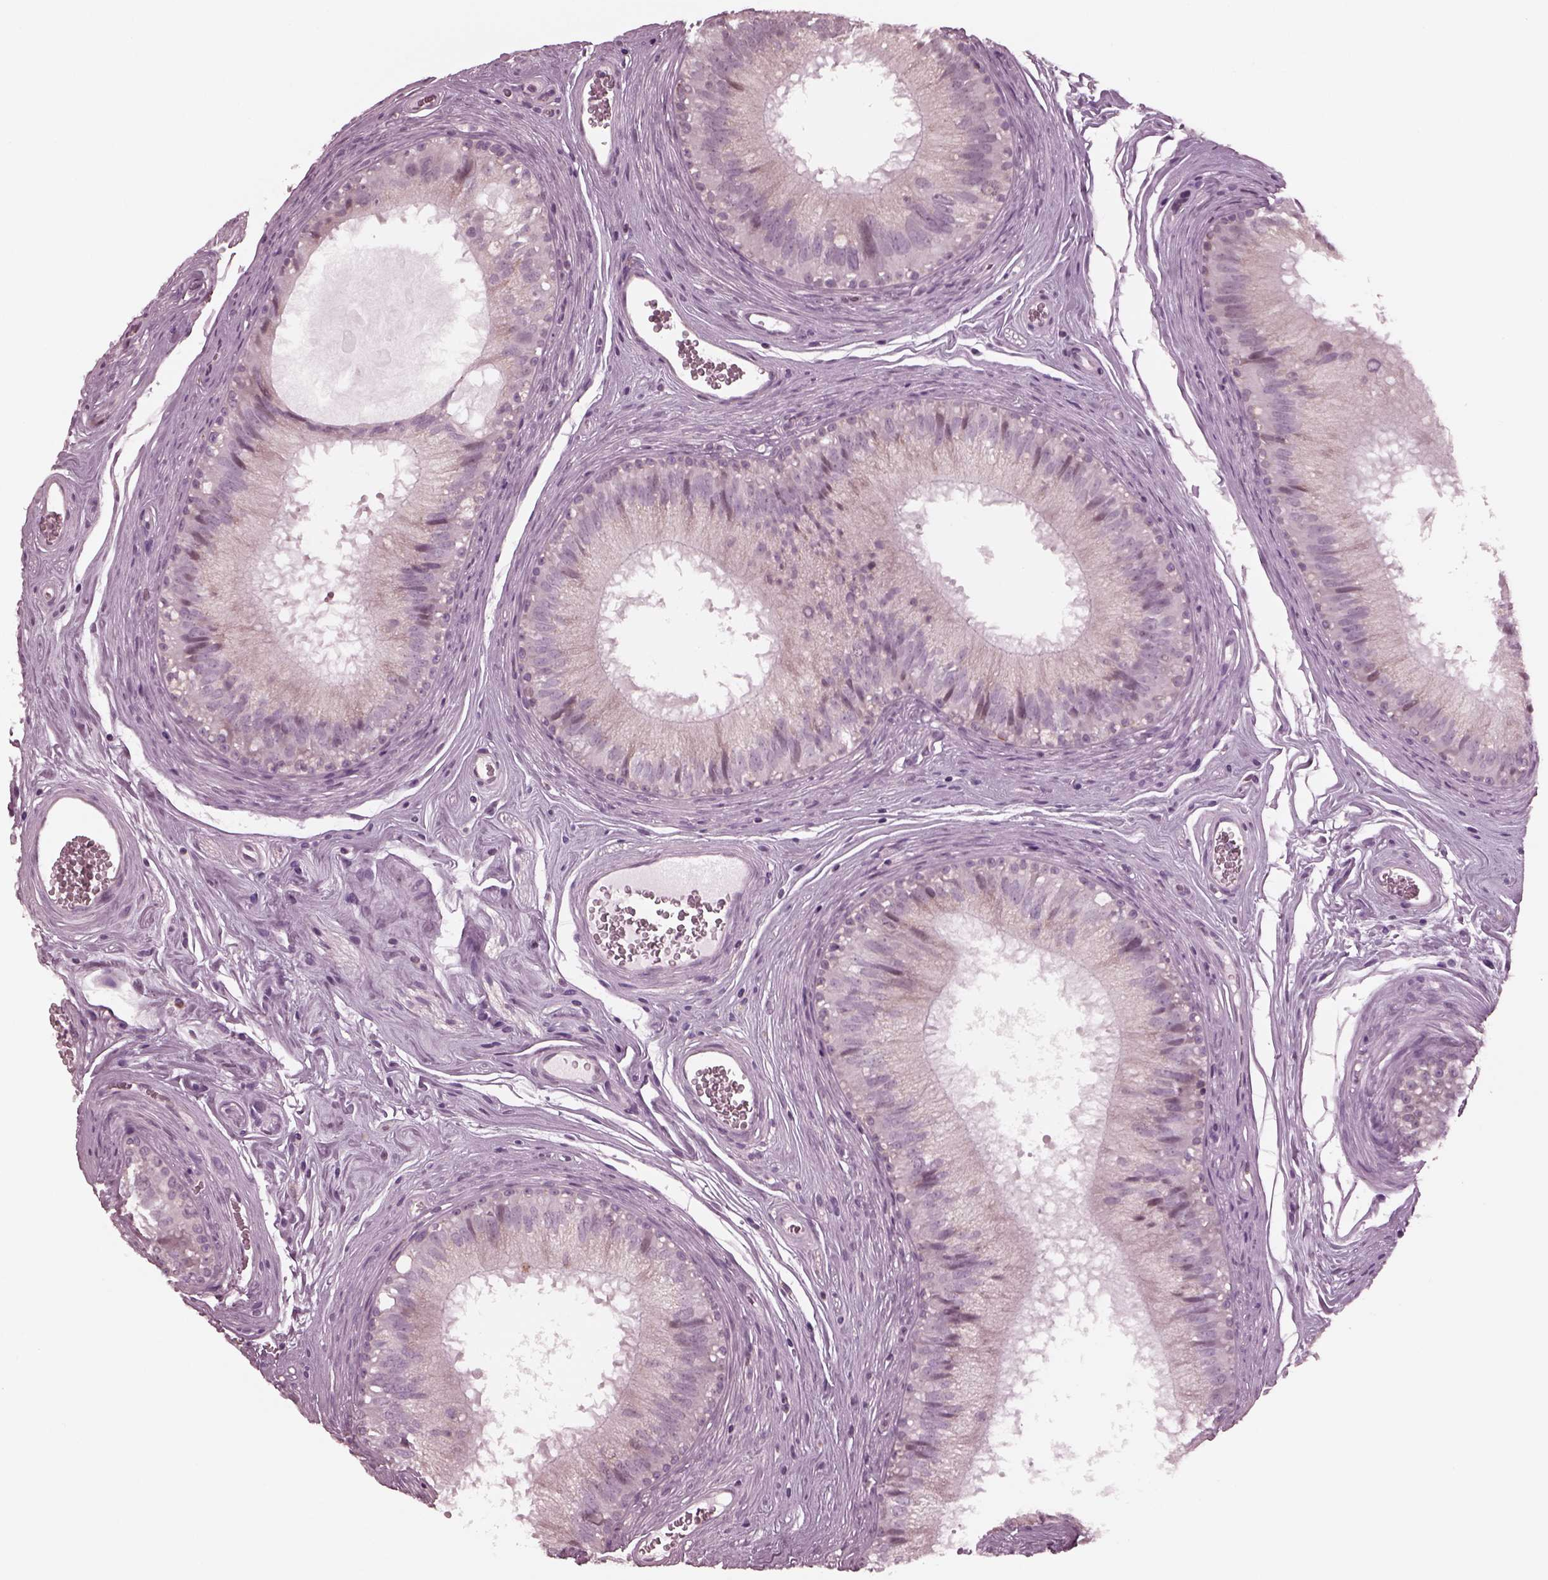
{"staining": {"intensity": "negative", "quantity": "none", "location": "none"}, "tissue": "epididymis", "cell_type": "Glandular cells", "image_type": "normal", "snomed": [{"axis": "morphology", "description": "Normal tissue, NOS"}, {"axis": "topography", "description": "Epididymis"}], "caption": "IHC photomicrograph of unremarkable epididymis: epididymis stained with DAB demonstrates no significant protein expression in glandular cells.", "gene": "CELSR3", "patient": {"sex": "male", "age": 37}}